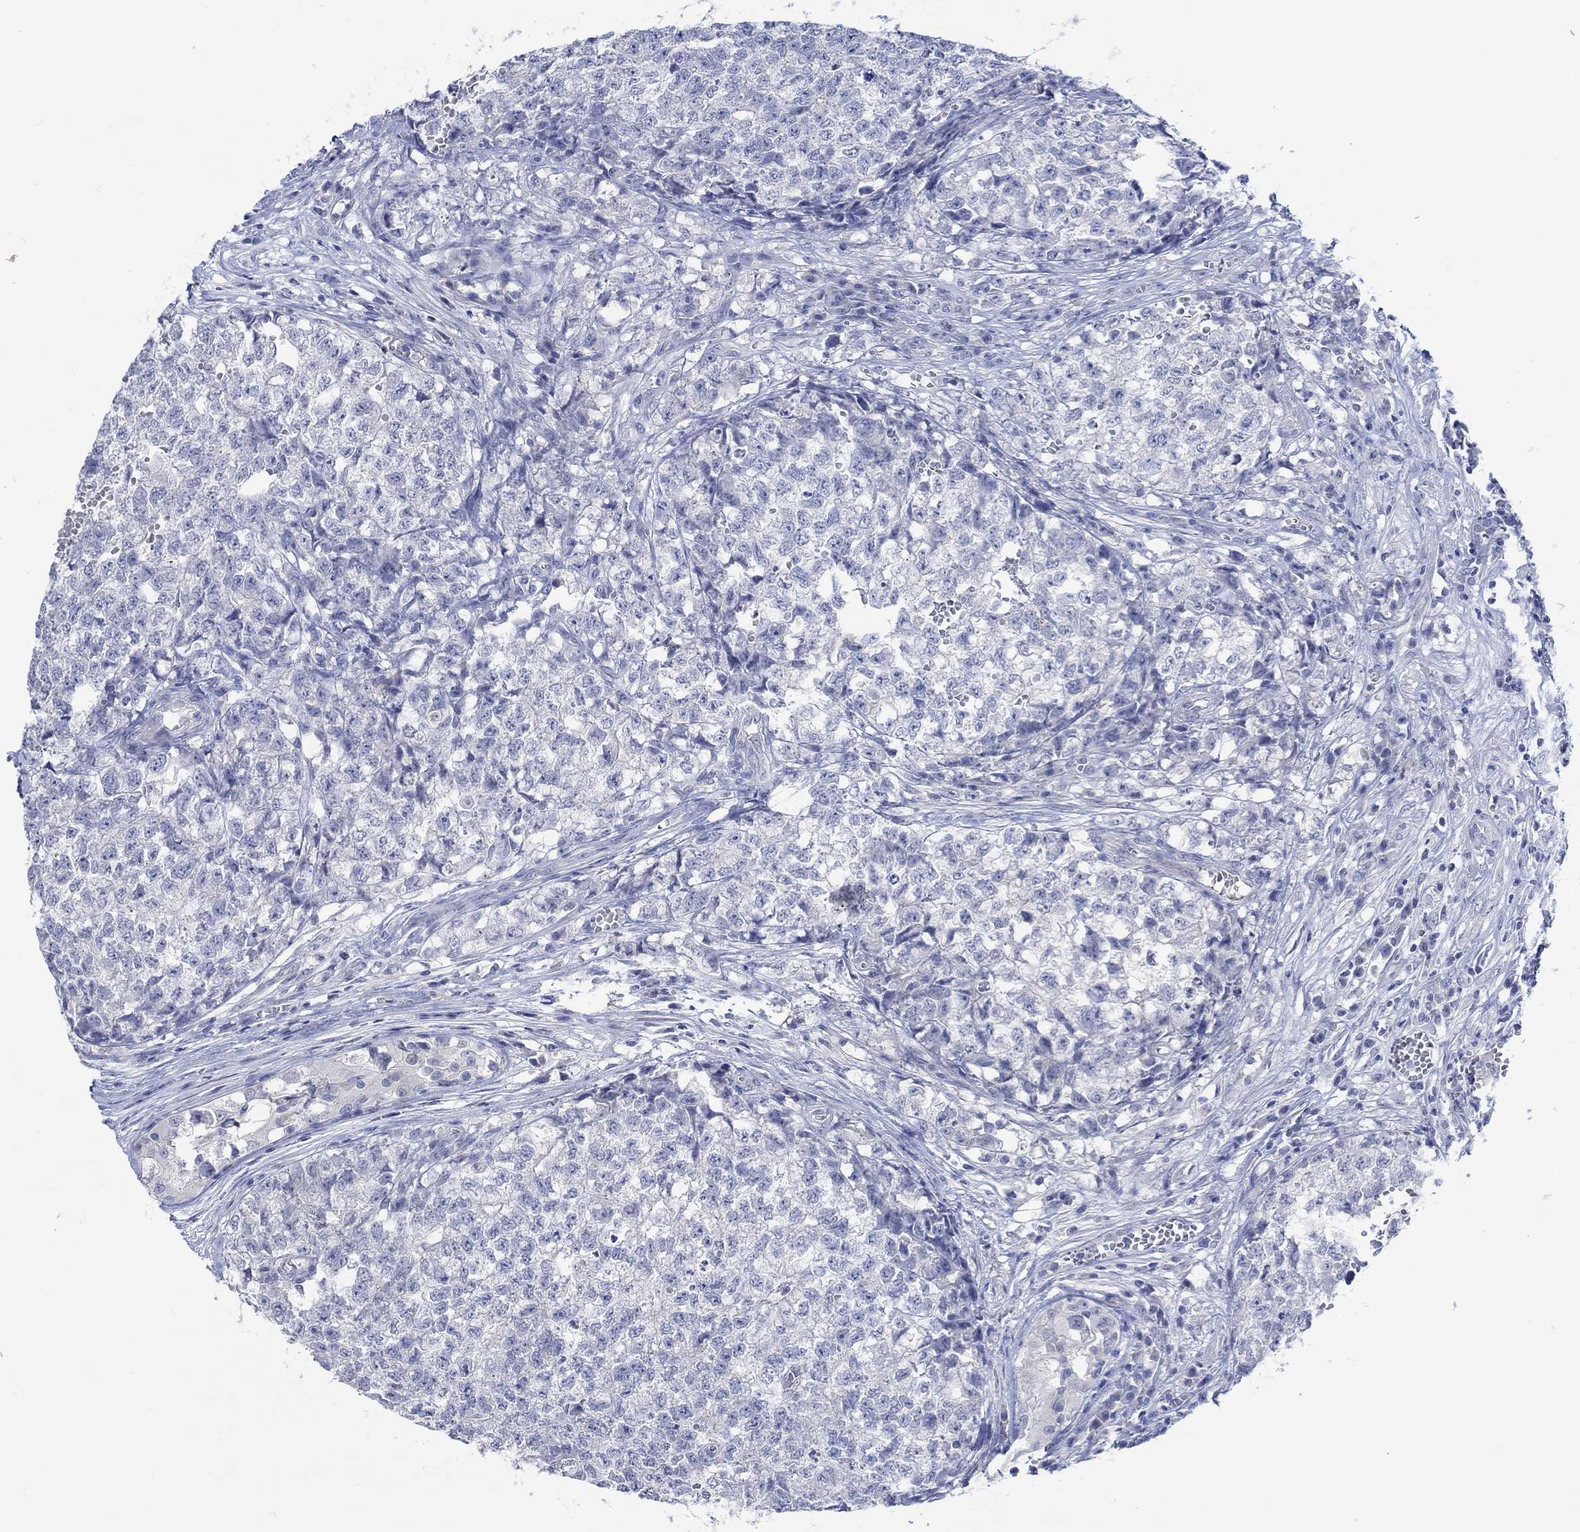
{"staining": {"intensity": "negative", "quantity": "none", "location": "none"}, "tissue": "testis cancer", "cell_type": "Tumor cells", "image_type": "cancer", "snomed": [{"axis": "morphology", "description": "Seminoma, NOS"}, {"axis": "morphology", "description": "Carcinoma, Embryonal, NOS"}, {"axis": "topography", "description": "Testis"}], "caption": "An IHC histopathology image of testis embryonal carcinoma is shown. There is no staining in tumor cells of testis embryonal carcinoma.", "gene": "DLK1", "patient": {"sex": "male", "age": 22}}